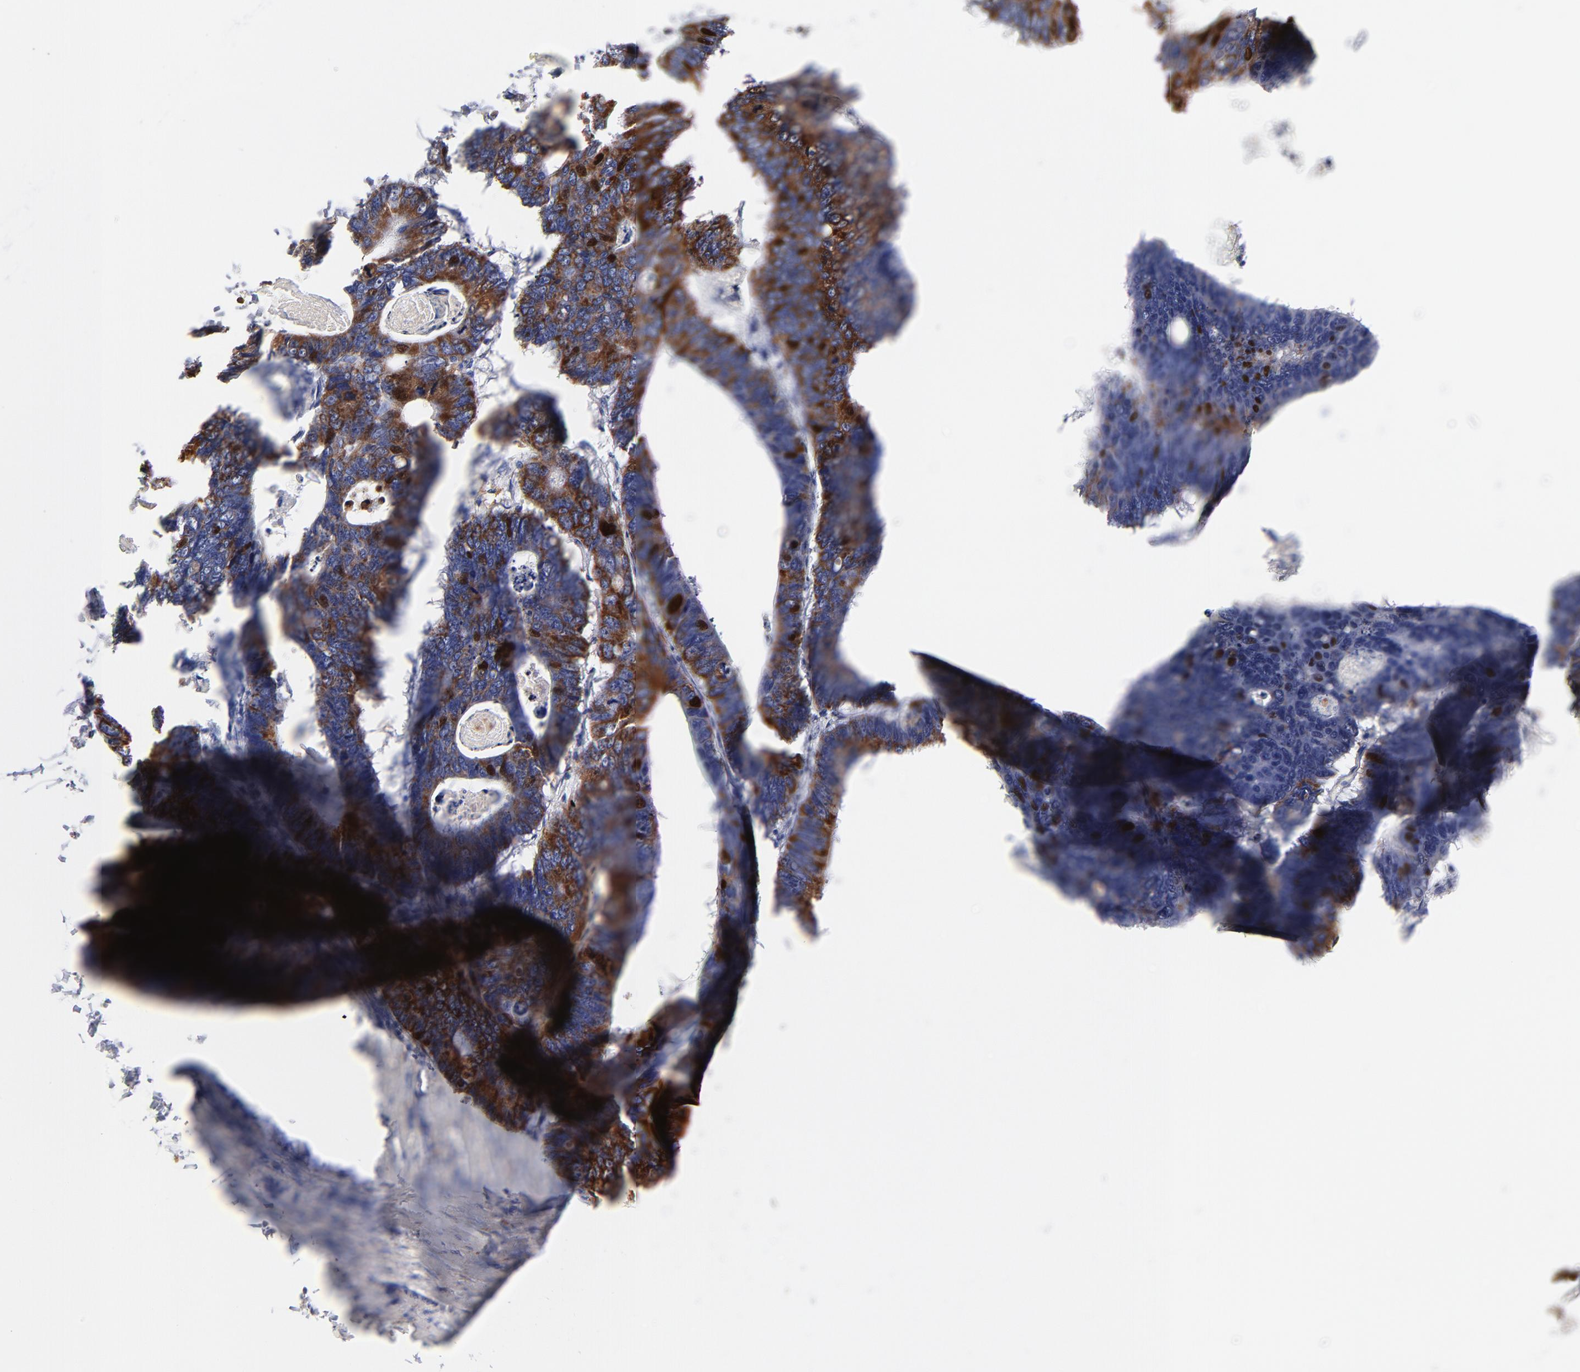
{"staining": {"intensity": "moderate", "quantity": ">75%", "location": "cytoplasmic/membranous"}, "tissue": "colorectal cancer", "cell_type": "Tumor cells", "image_type": "cancer", "snomed": [{"axis": "morphology", "description": "Adenocarcinoma, NOS"}, {"axis": "topography", "description": "Colon"}], "caption": "A histopathology image of human colorectal cancer (adenocarcinoma) stained for a protein reveals moderate cytoplasmic/membranous brown staining in tumor cells. Using DAB (brown) and hematoxylin (blue) stains, captured at high magnification using brightfield microscopy.", "gene": "TIMM8A", "patient": {"sex": "female", "age": 55}}